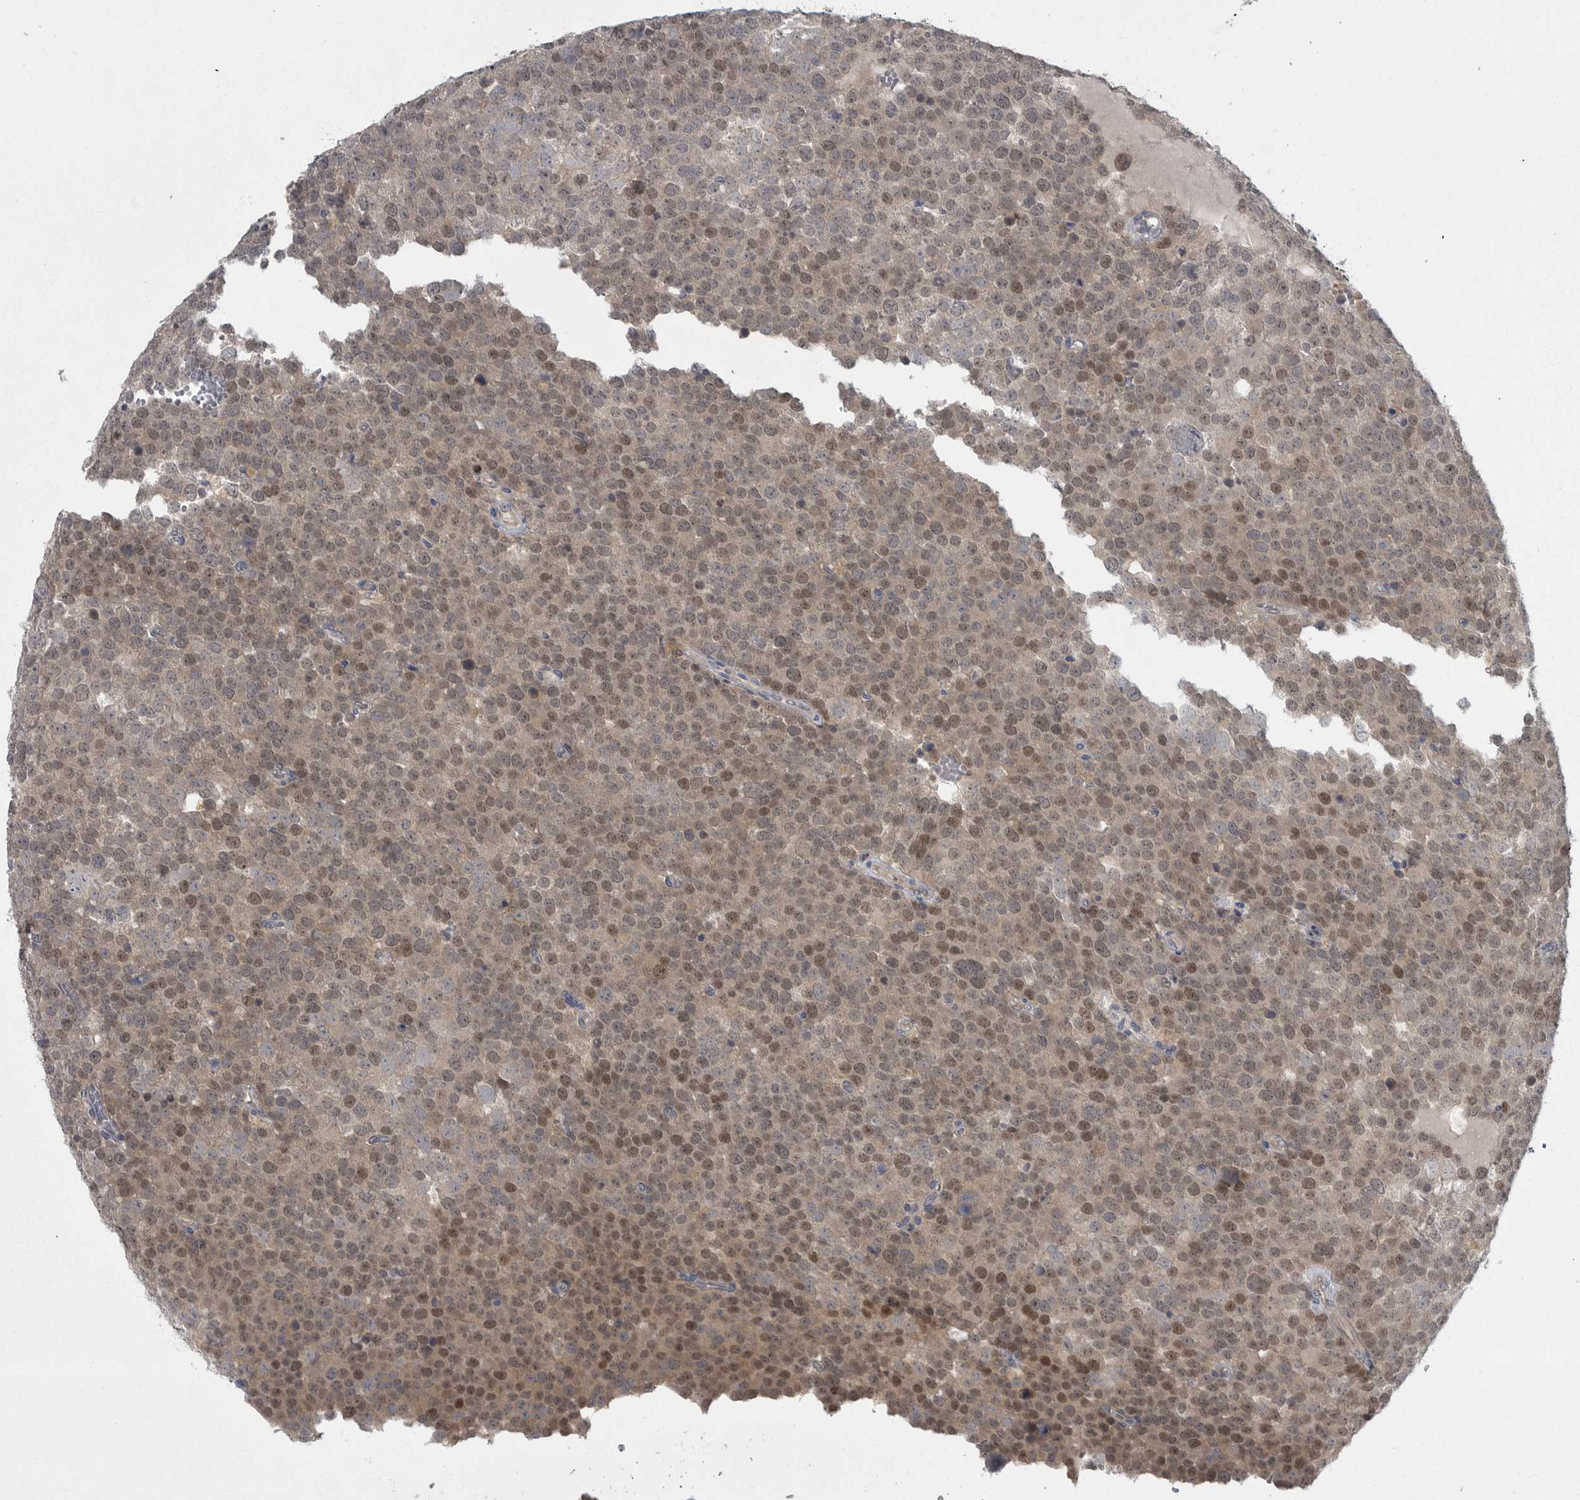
{"staining": {"intensity": "moderate", "quantity": "25%-75%", "location": "nuclear"}, "tissue": "testis cancer", "cell_type": "Tumor cells", "image_type": "cancer", "snomed": [{"axis": "morphology", "description": "Seminoma, NOS"}, {"axis": "topography", "description": "Testis"}], "caption": "Immunohistochemistry photomicrograph of neoplastic tissue: testis cancer stained using IHC demonstrates medium levels of moderate protein expression localized specifically in the nuclear of tumor cells, appearing as a nuclear brown color.", "gene": "PHF13", "patient": {"sex": "male", "age": 71}}